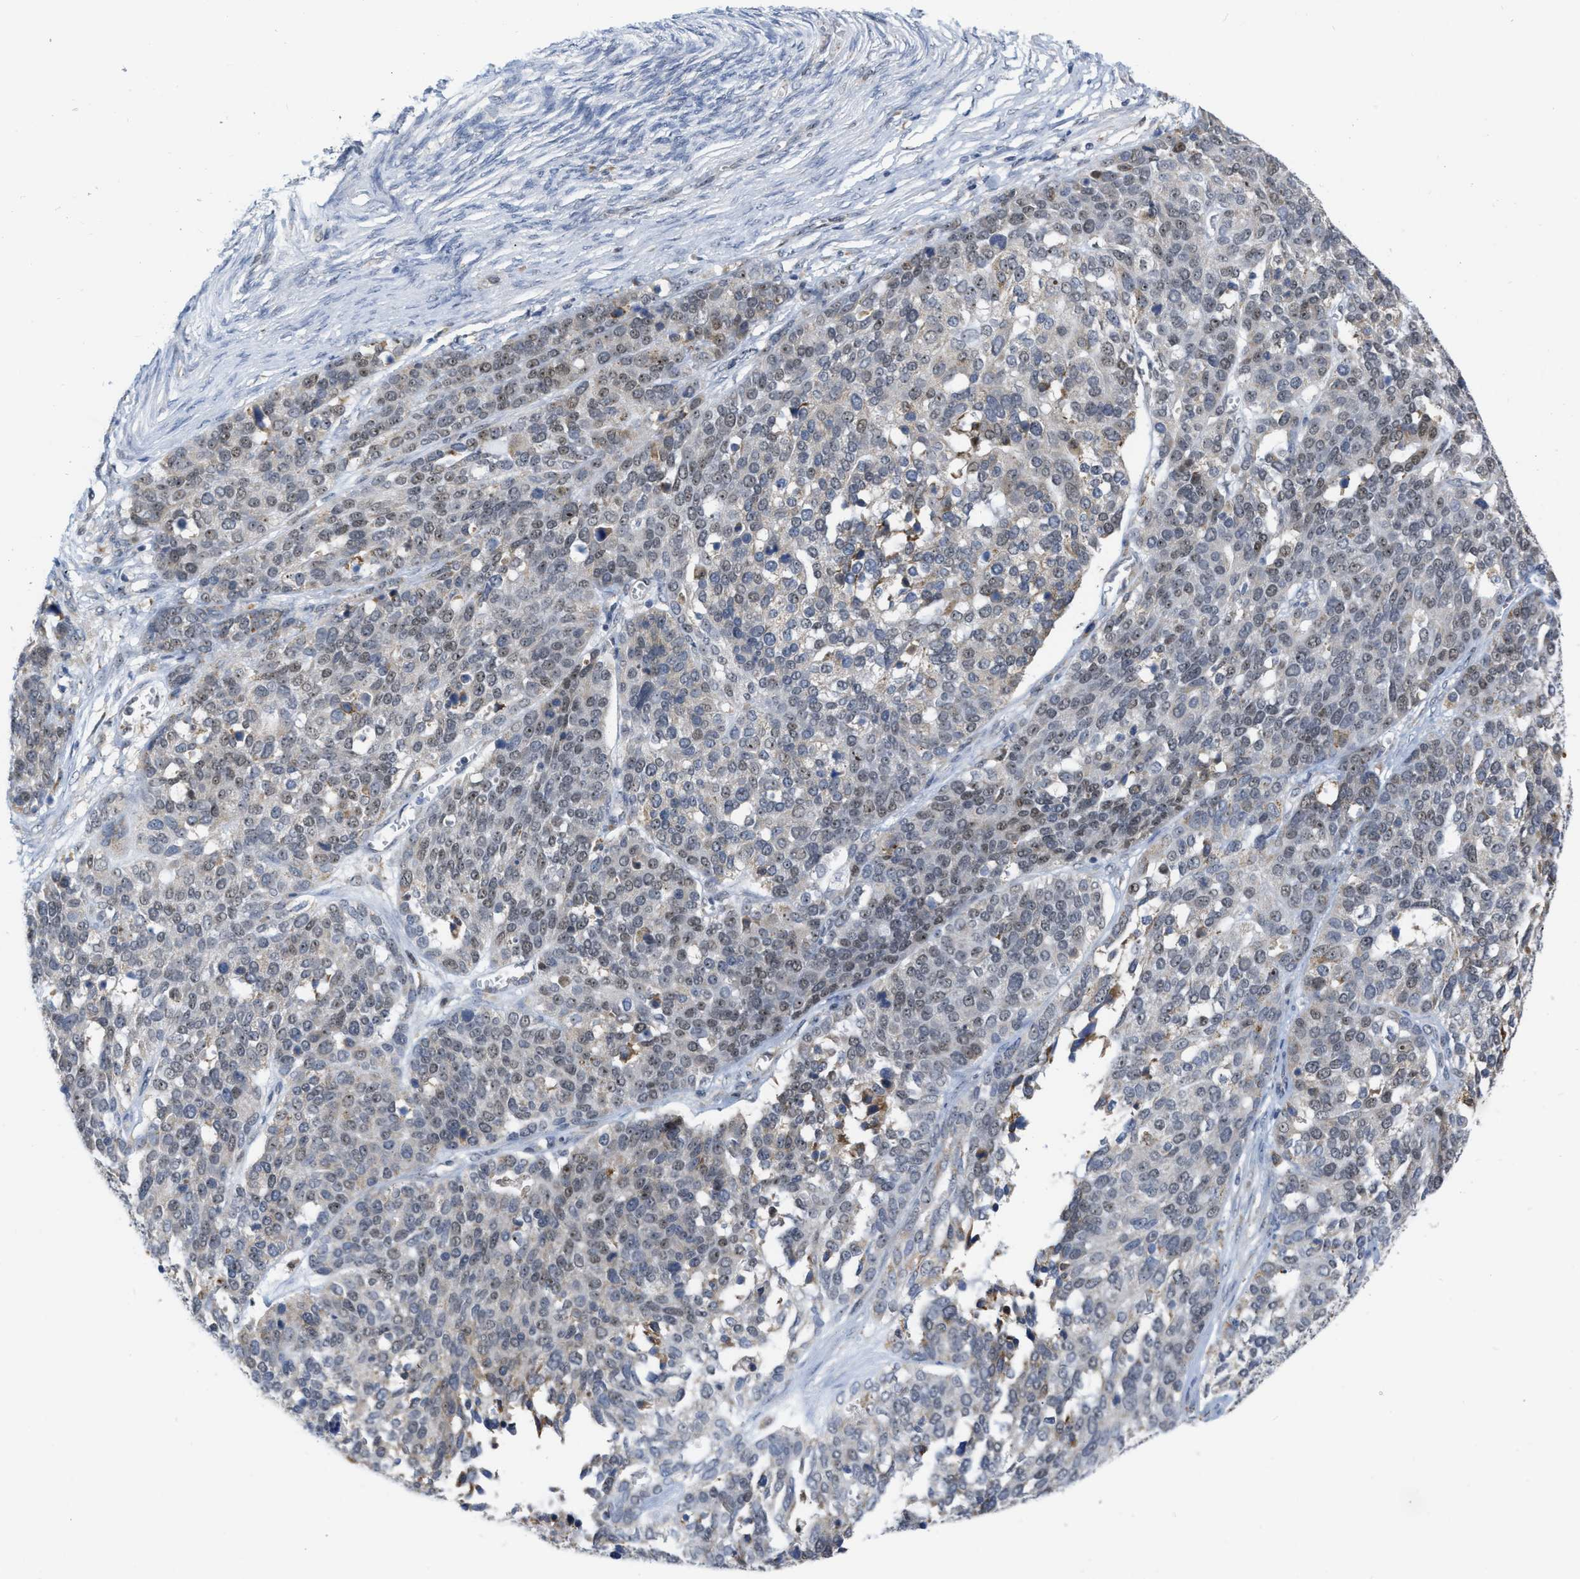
{"staining": {"intensity": "weak", "quantity": "25%-75%", "location": "nuclear"}, "tissue": "ovarian cancer", "cell_type": "Tumor cells", "image_type": "cancer", "snomed": [{"axis": "morphology", "description": "Cystadenocarcinoma, serous, NOS"}, {"axis": "topography", "description": "Ovary"}], "caption": "IHC staining of ovarian serous cystadenocarcinoma, which demonstrates low levels of weak nuclear staining in about 25%-75% of tumor cells indicating weak nuclear protein staining. The staining was performed using DAB (brown) for protein detection and nuclei were counterstained in hematoxylin (blue).", "gene": "ELAC2", "patient": {"sex": "female", "age": 44}}